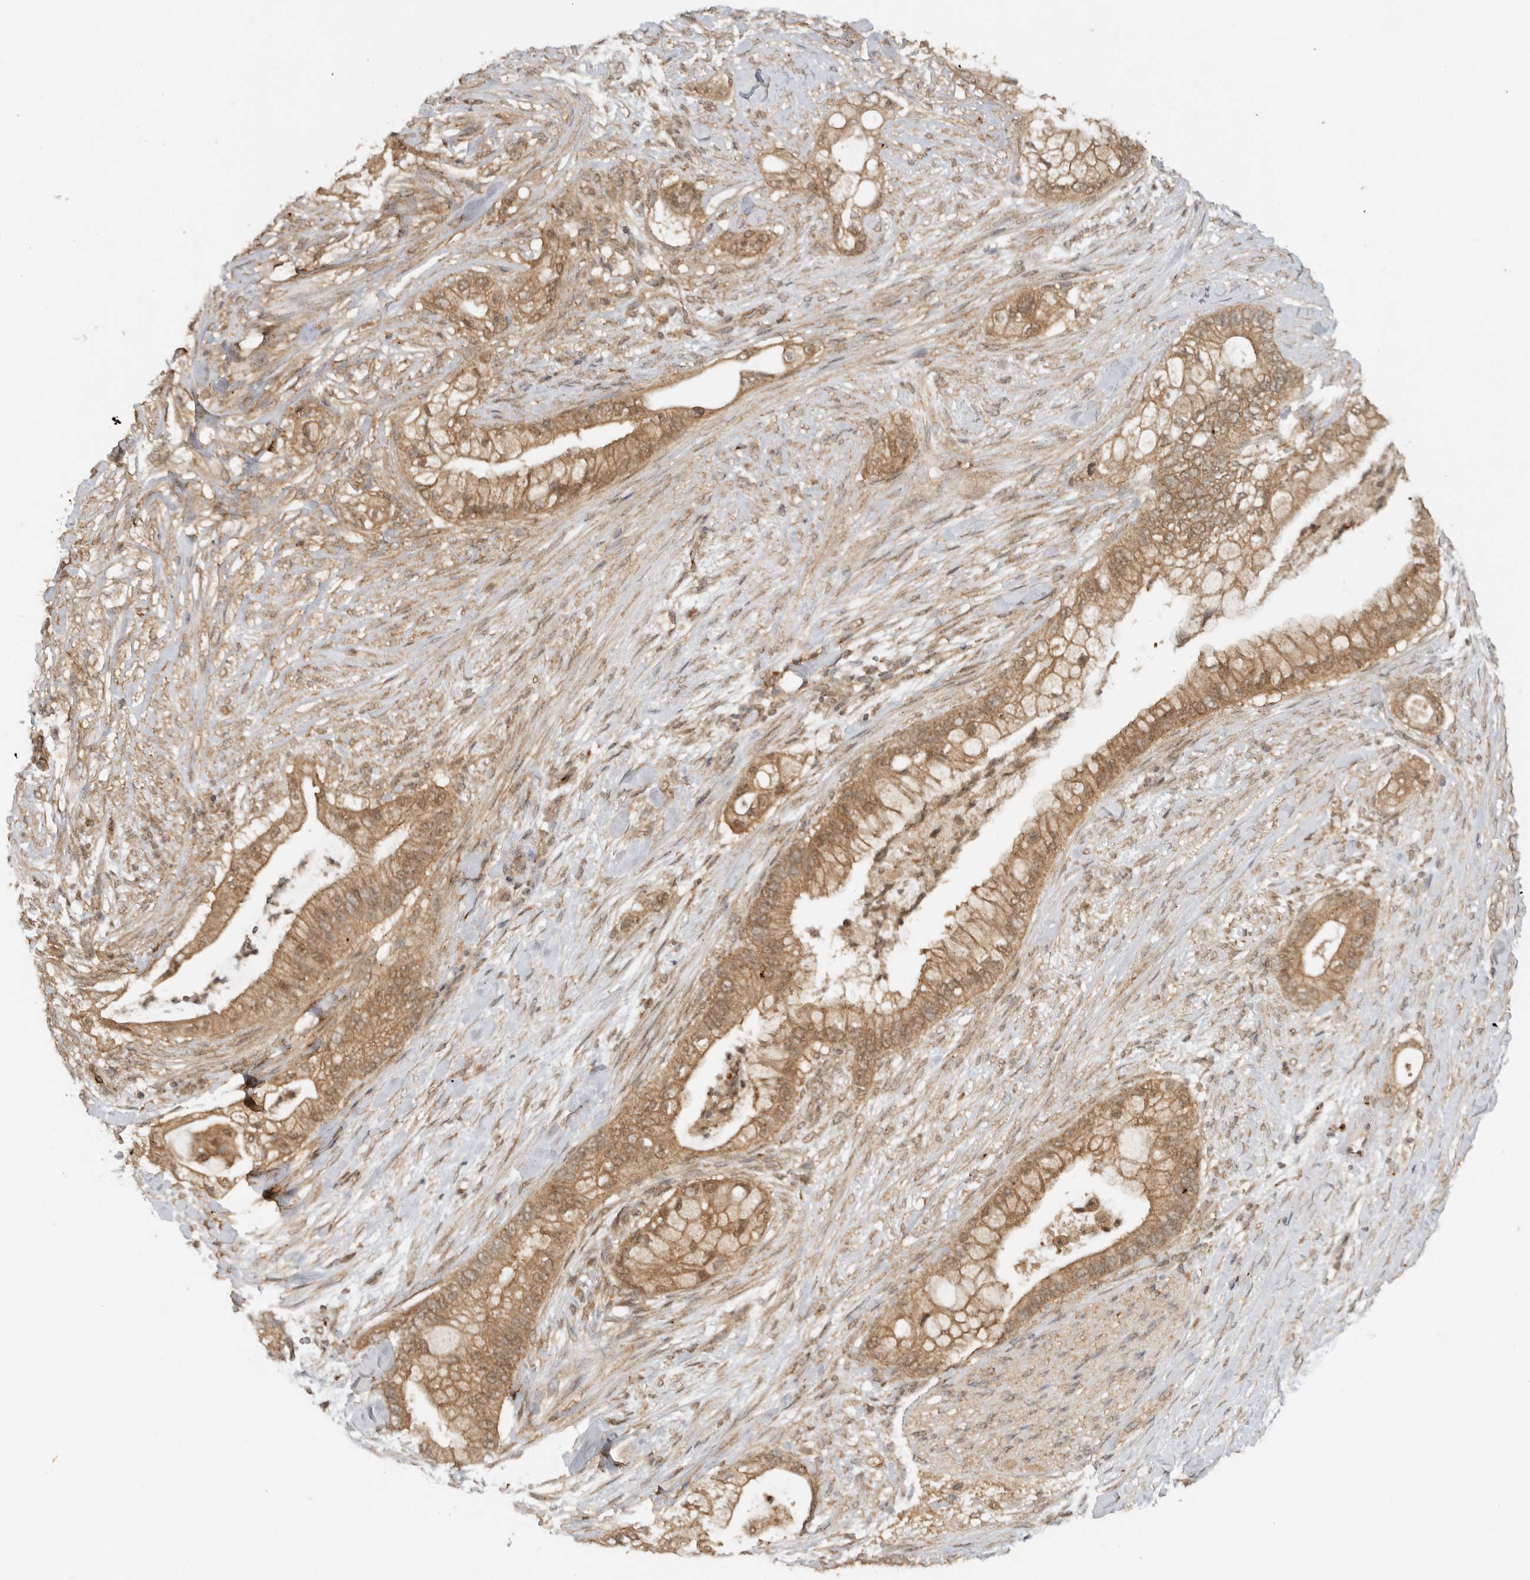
{"staining": {"intensity": "moderate", "quantity": ">75%", "location": "cytoplasmic/membranous"}, "tissue": "pancreatic cancer", "cell_type": "Tumor cells", "image_type": "cancer", "snomed": [{"axis": "morphology", "description": "Adenocarcinoma, NOS"}, {"axis": "topography", "description": "Pancreas"}], "caption": "The immunohistochemical stain labels moderate cytoplasmic/membranous positivity in tumor cells of pancreatic cancer (adenocarcinoma) tissue. (DAB (3,3'-diaminobenzidine) = brown stain, brightfield microscopy at high magnification).", "gene": "ICOSLG", "patient": {"sex": "male", "age": 53}}